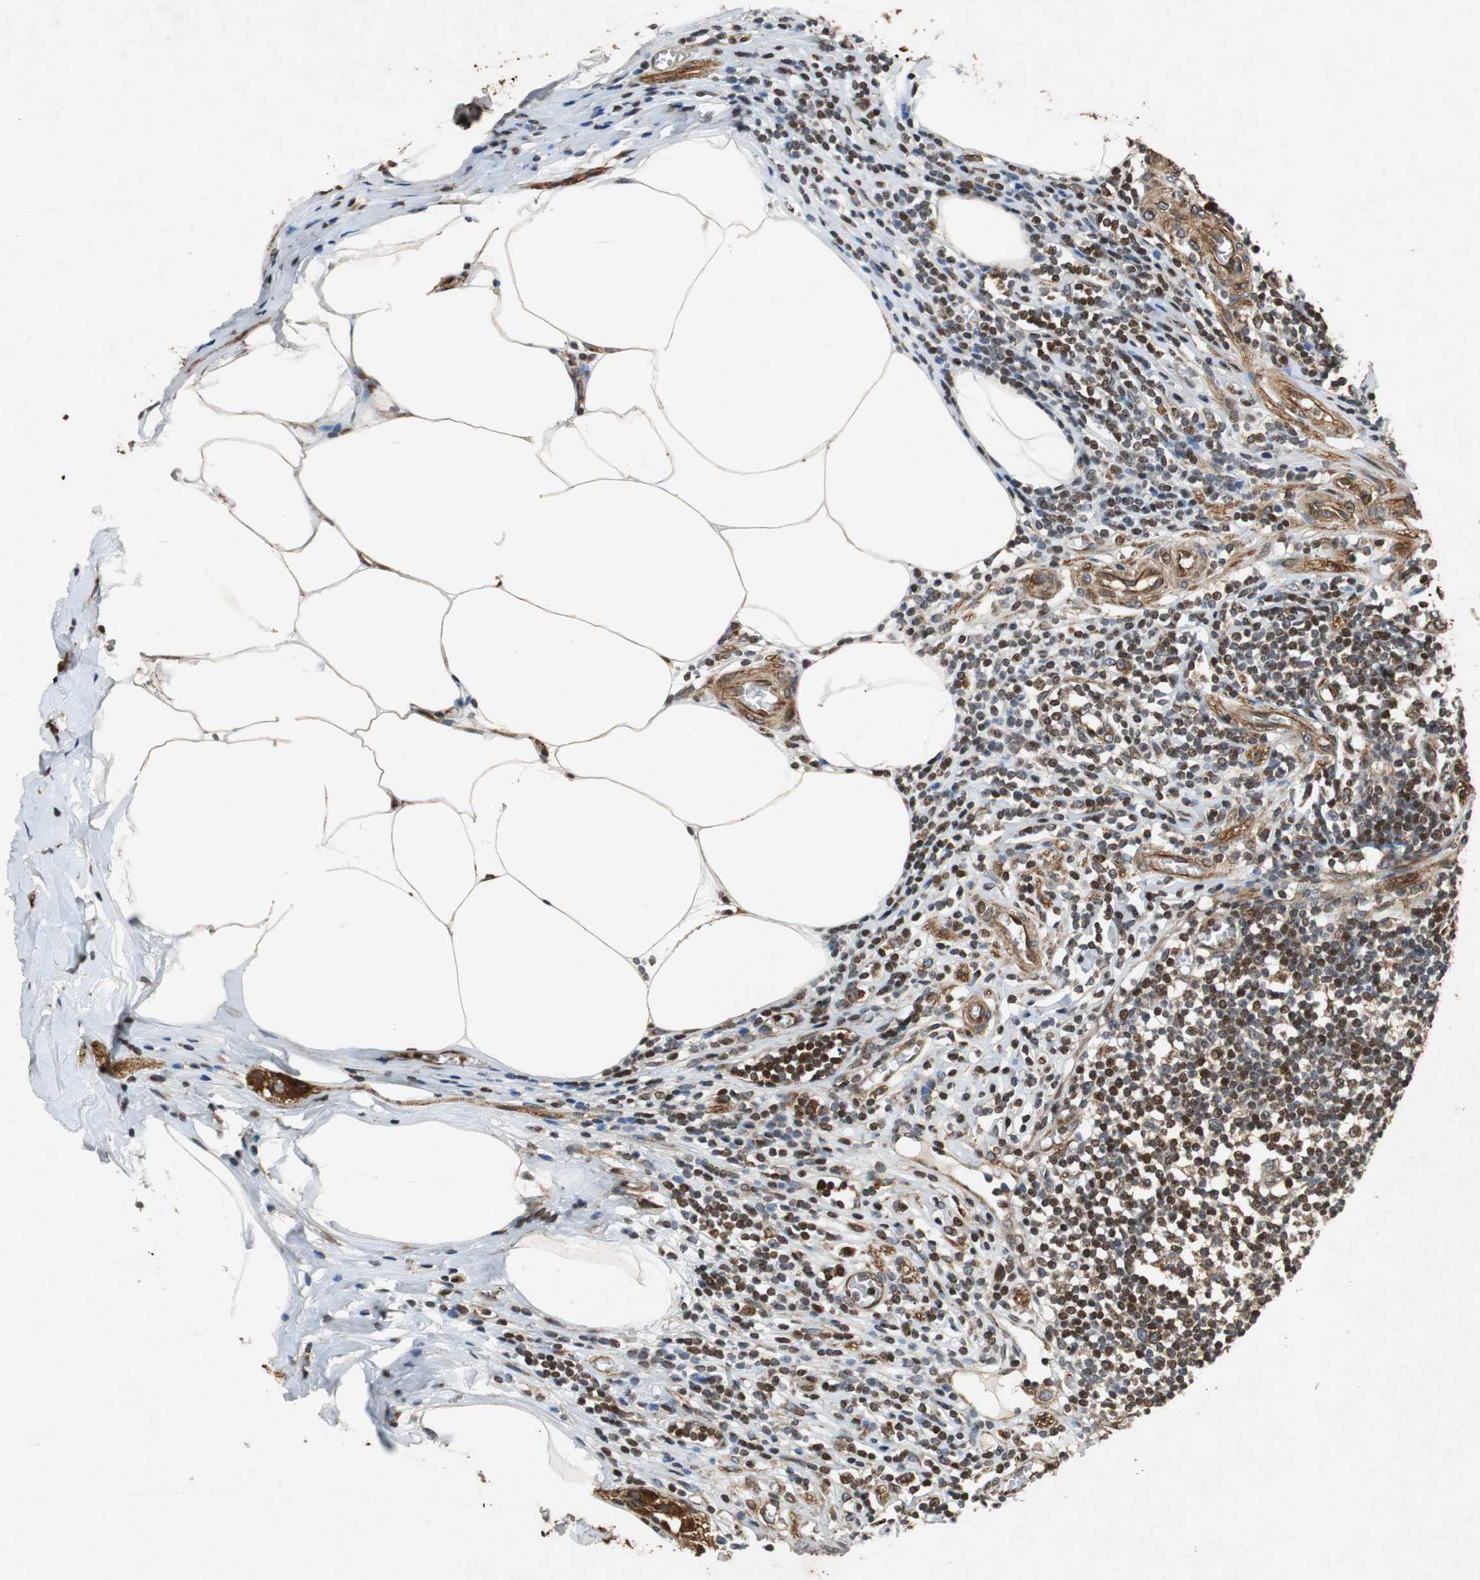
{"staining": {"intensity": "strong", "quantity": "25%-75%", "location": "cytoplasmic/membranous"}, "tissue": "appendix", "cell_type": "Glandular cells", "image_type": "normal", "snomed": [{"axis": "morphology", "description": "Normal tissue, NOS"}, {"axis": "morphology", "description": "Inflammation, NOS"}, {"axis": "topography", "description": "Appendix"}], "caption": "A micrograph of human appendix stained for a protein reveals strong cytoplasmic/membranous brown staining in glandular cells.", "gene": "TUBA4A", "patient": {"sex": "male", "age": 46}}